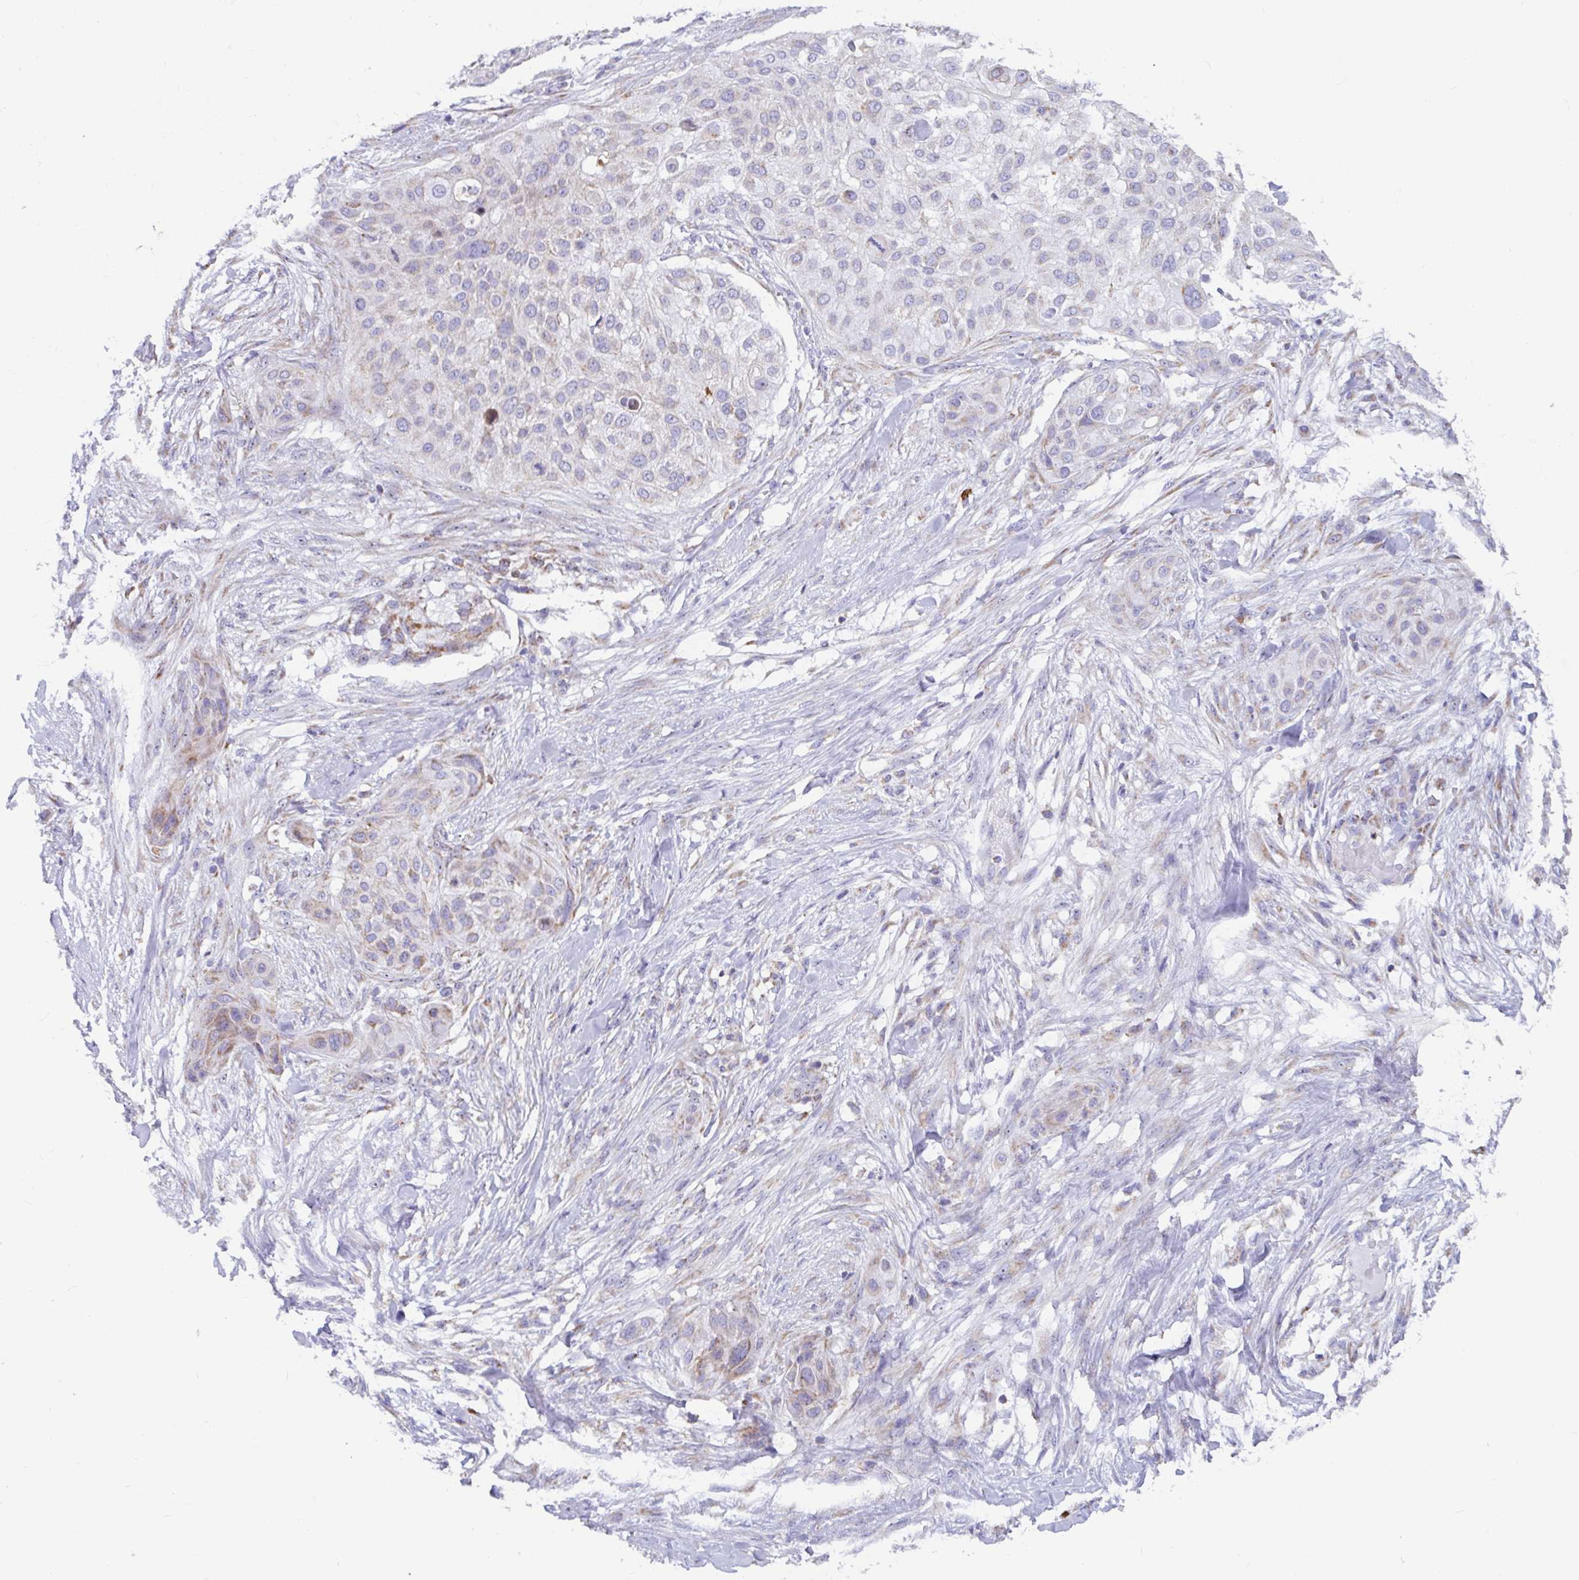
{"staining": {"intensity": "moderate", "quantity": "<25%", "location": "cytoplasmic/membranous"}, "tissue": "skin cancer", "cell_type": "Tumor cells", "image_type": "cancer", "snomed": [{"axis": "morphology", "description": "Squamous cell carcinoma, NOS"}, {"axis": "topography", "description": "Skin"}], "caption": "Immunohistochemical staining of skin cancer (squamous cell carcinoma) shows low levels of moderate cytoplasmic/membranous positivity in about <25% of tumor cells.", "gene": "ATP5MJ", "patient": {"sex": "female", "age": 87}}